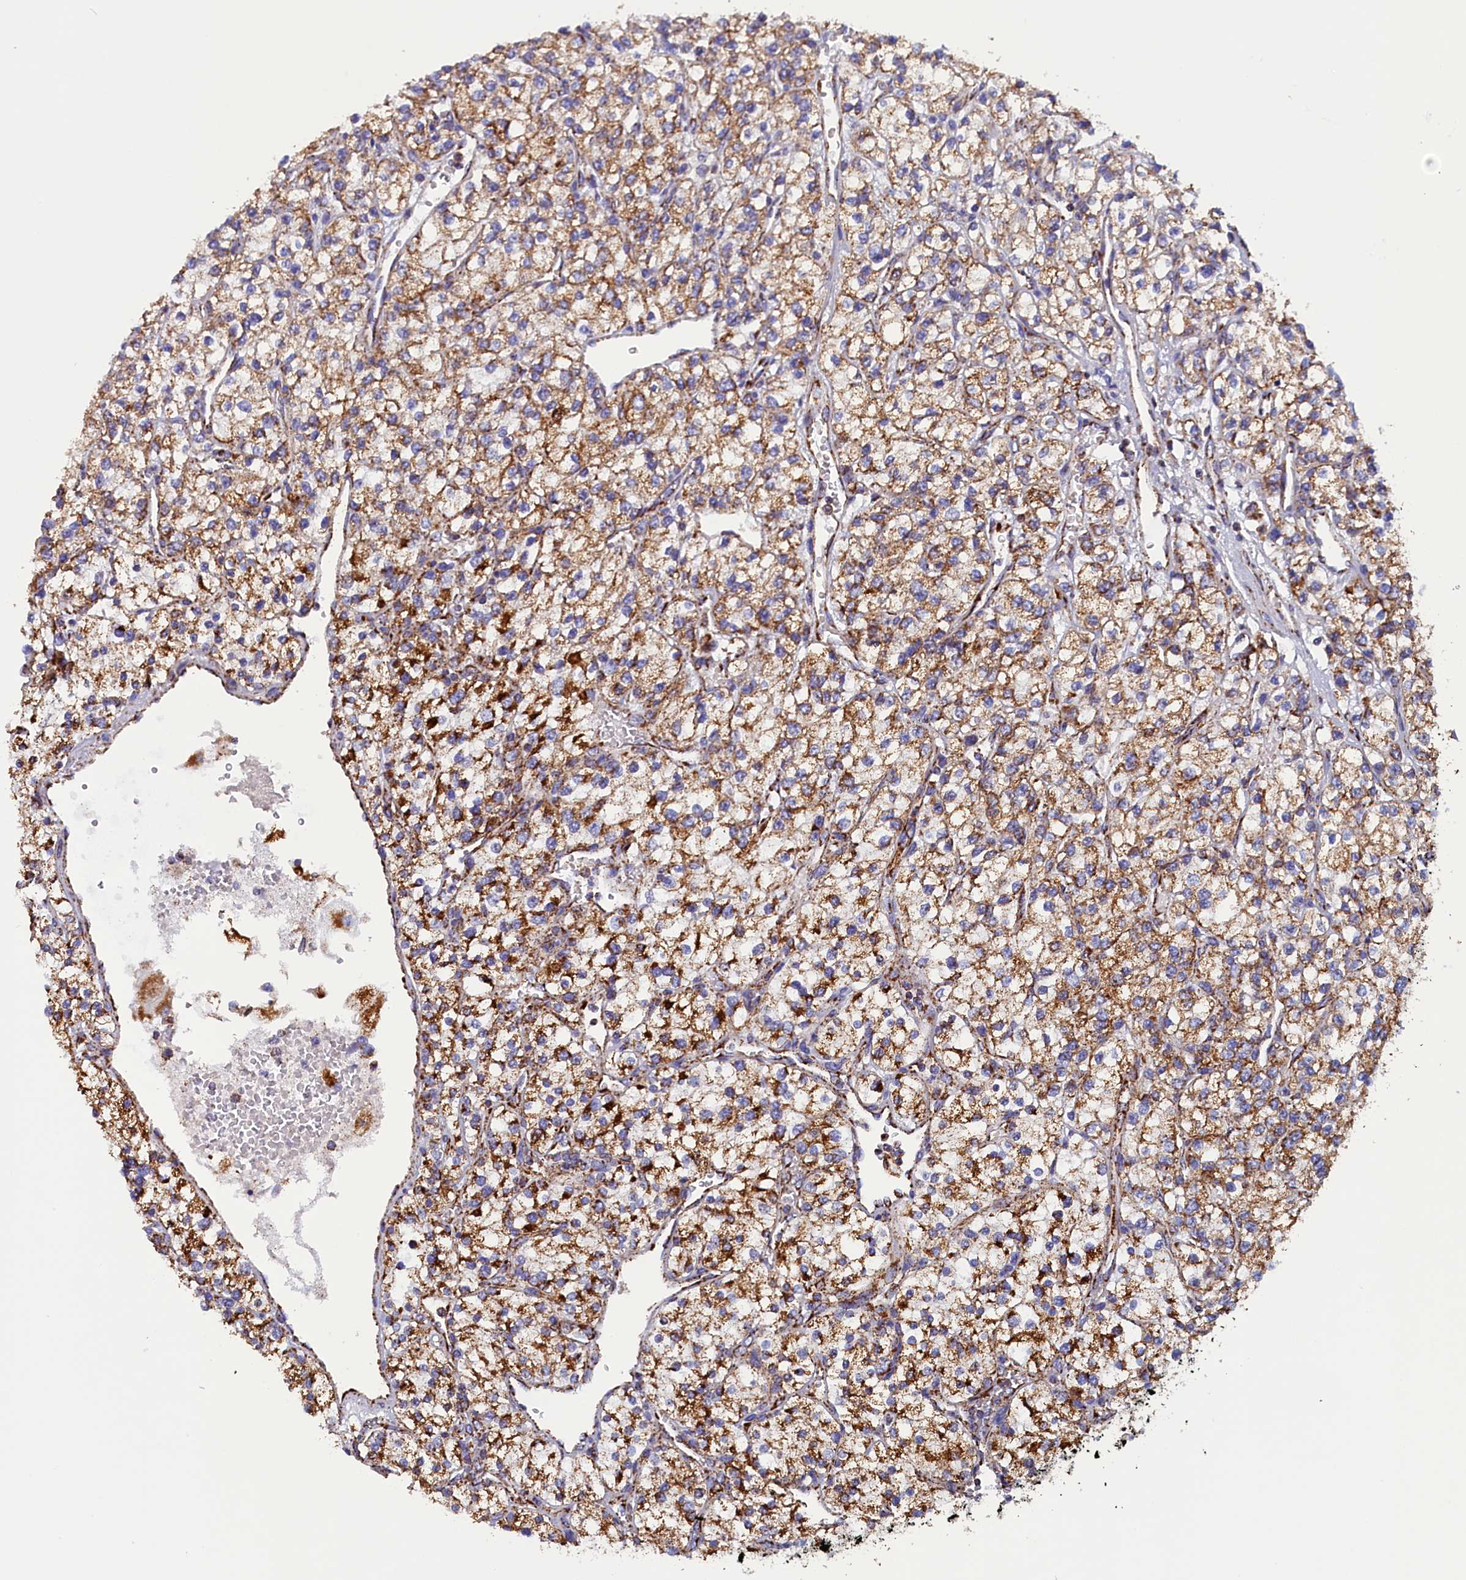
{"staining": {"intensity": "moderate", "quantity": ">75%", "location": "cytoplasmic/membranous"}, "tissue": "renal cancer", "cell_type": "Tumor cells", "image_type": "cancer", "snomed": [{"axis": "morphology", "description": "Adenocarcinoma, NOS"}, {"axis": "topography", "description": "Kidney"}], "caption": "Tumor cells reveal medium levels of moderate cytoplasmic/membranous expression in about >75% of cells in human renal cancer (adenocarcinoma).", "gene": "SLC39A3", "patient": {"sex": "male", "age": 80}}